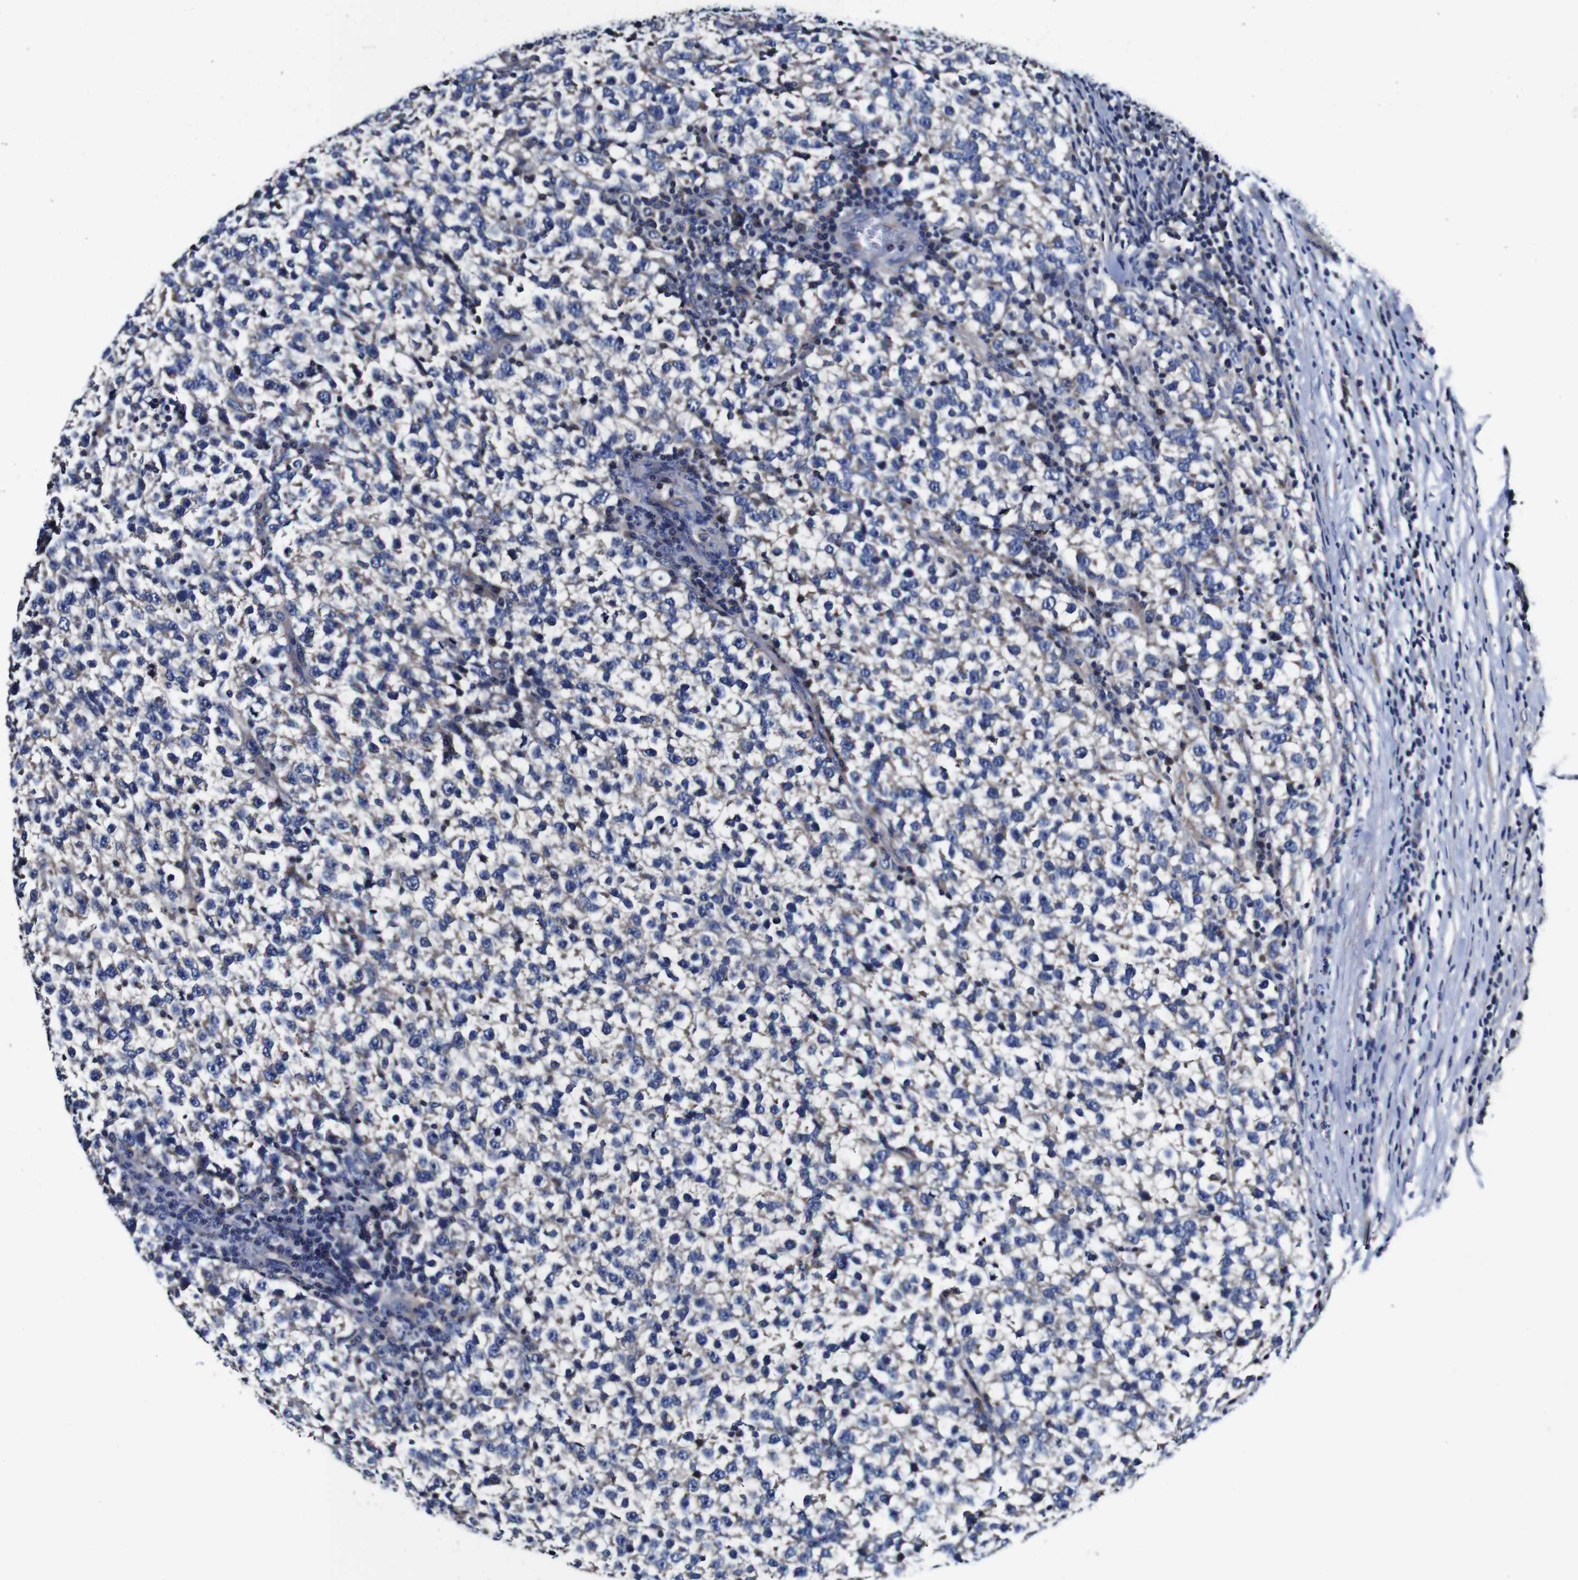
{"staining": {"intensity": "negative", "quantity": "none", "location": "none"}, "tissue": "testis cancer", "cell_type": "Tumor cells", "image_type": "cancer", "snomed": [{"axis": "morphology", "description": "Normal tissue, NOS"}, {"axis": "morphology", "description": "Seminoma, NOS"}, {"axis": "topography", "description": "Testis"}], "caption": "Immunohistochemistry (IHC) of testis seminoma demonstrates no positivity in tumor cells.", "gene": "PDCD6IP", "patient": {"sex": "male", "age": 43}}